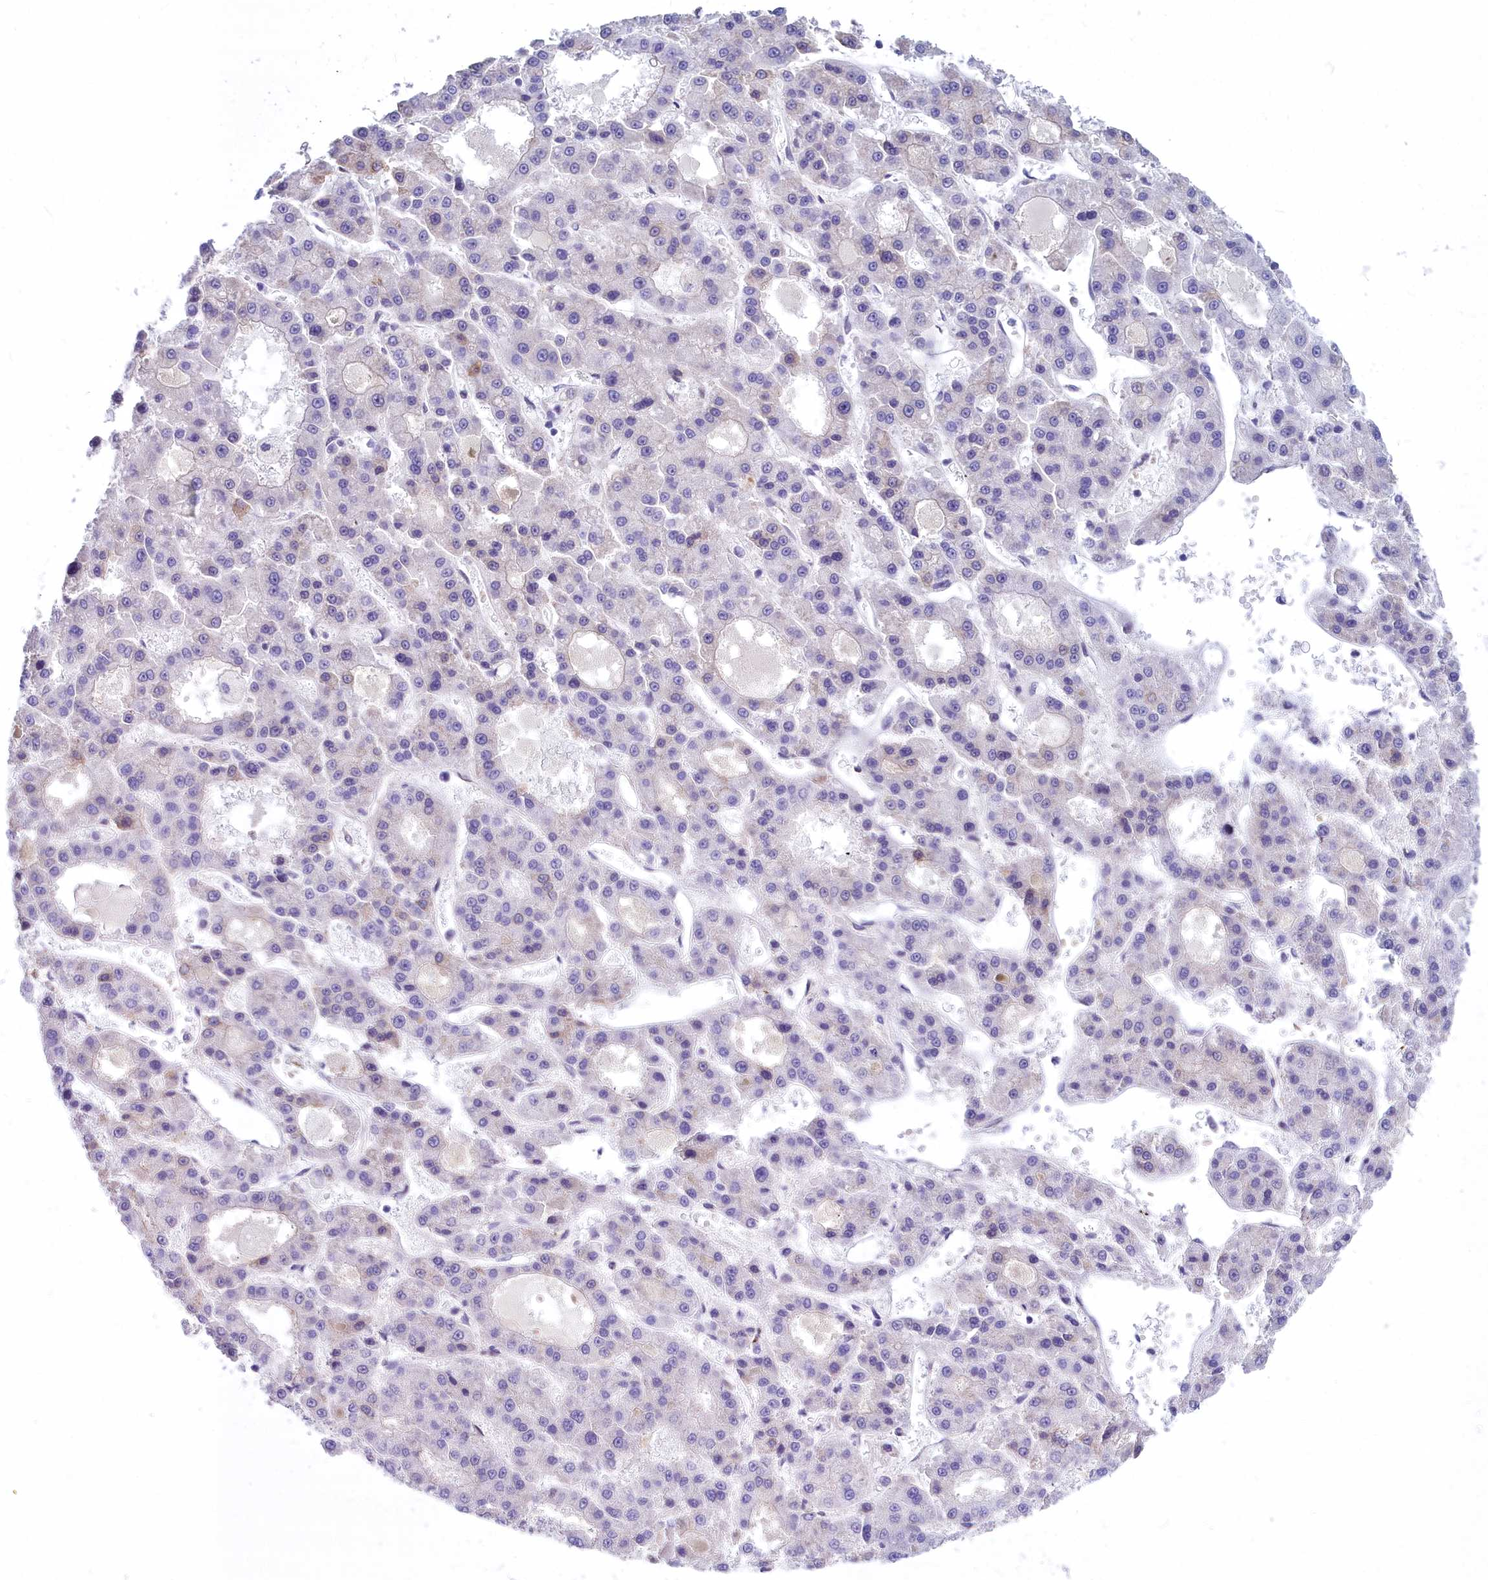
{"staining": {"intensity": "negative", "quantity": "none", "location": "none"}, "tissue": "liver cancer", "cell_type": "Tumor cells", "image_type": "cancer", "snomed": [{"axis": "morphology", "description": "Carcinoma, Hepatocellular, NOS"}, {"axis": "topography", "description": "Liver"}], "caption": "Immunohistochemical staining of liver hepatocellular carcinoma exhibits no significant staining in tumor cells. Nuclei are stained in blue.", "gene": "HLA-DOA", "patient": {"sex": "male", "age": 70}}